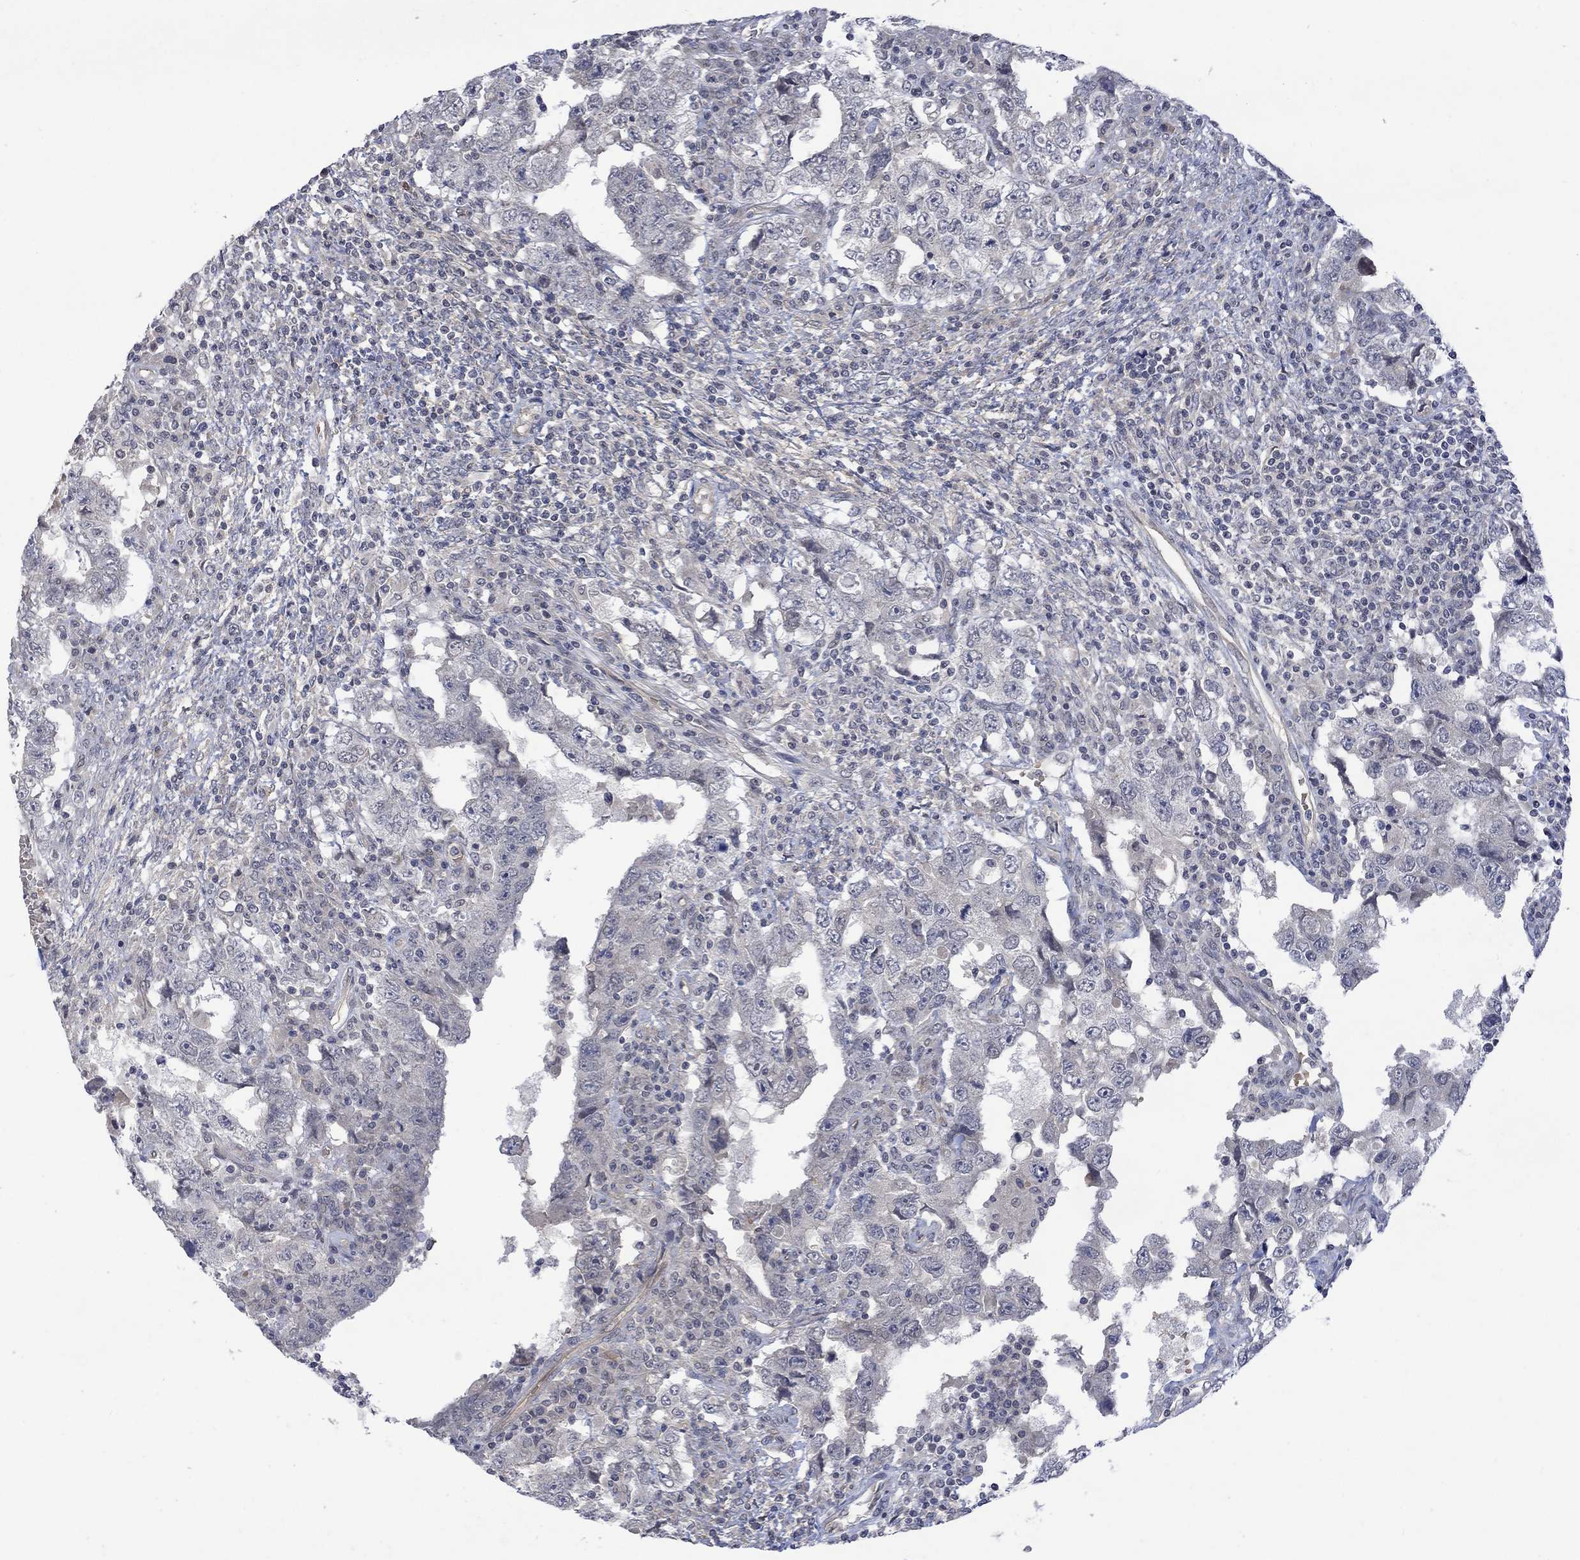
{"staining": {"intensity": "negative", "quantity": "none", "location": "none"}, "tissue": "testis cancer", "cell_type": "Tumor cells", "image_type": "cancer", "snomed": [{"axis": "morphology", "description": "Carcinoma, Embryonal, NOS"}, {"axis": "topography", "description": "Testis"}], "caption": "The histopathology image demonstrates no staining of tumor cells in embryonal carcinoma (testis).", "gene": "GRIN2D", "patient": {"sex": "male", "age": 26}}